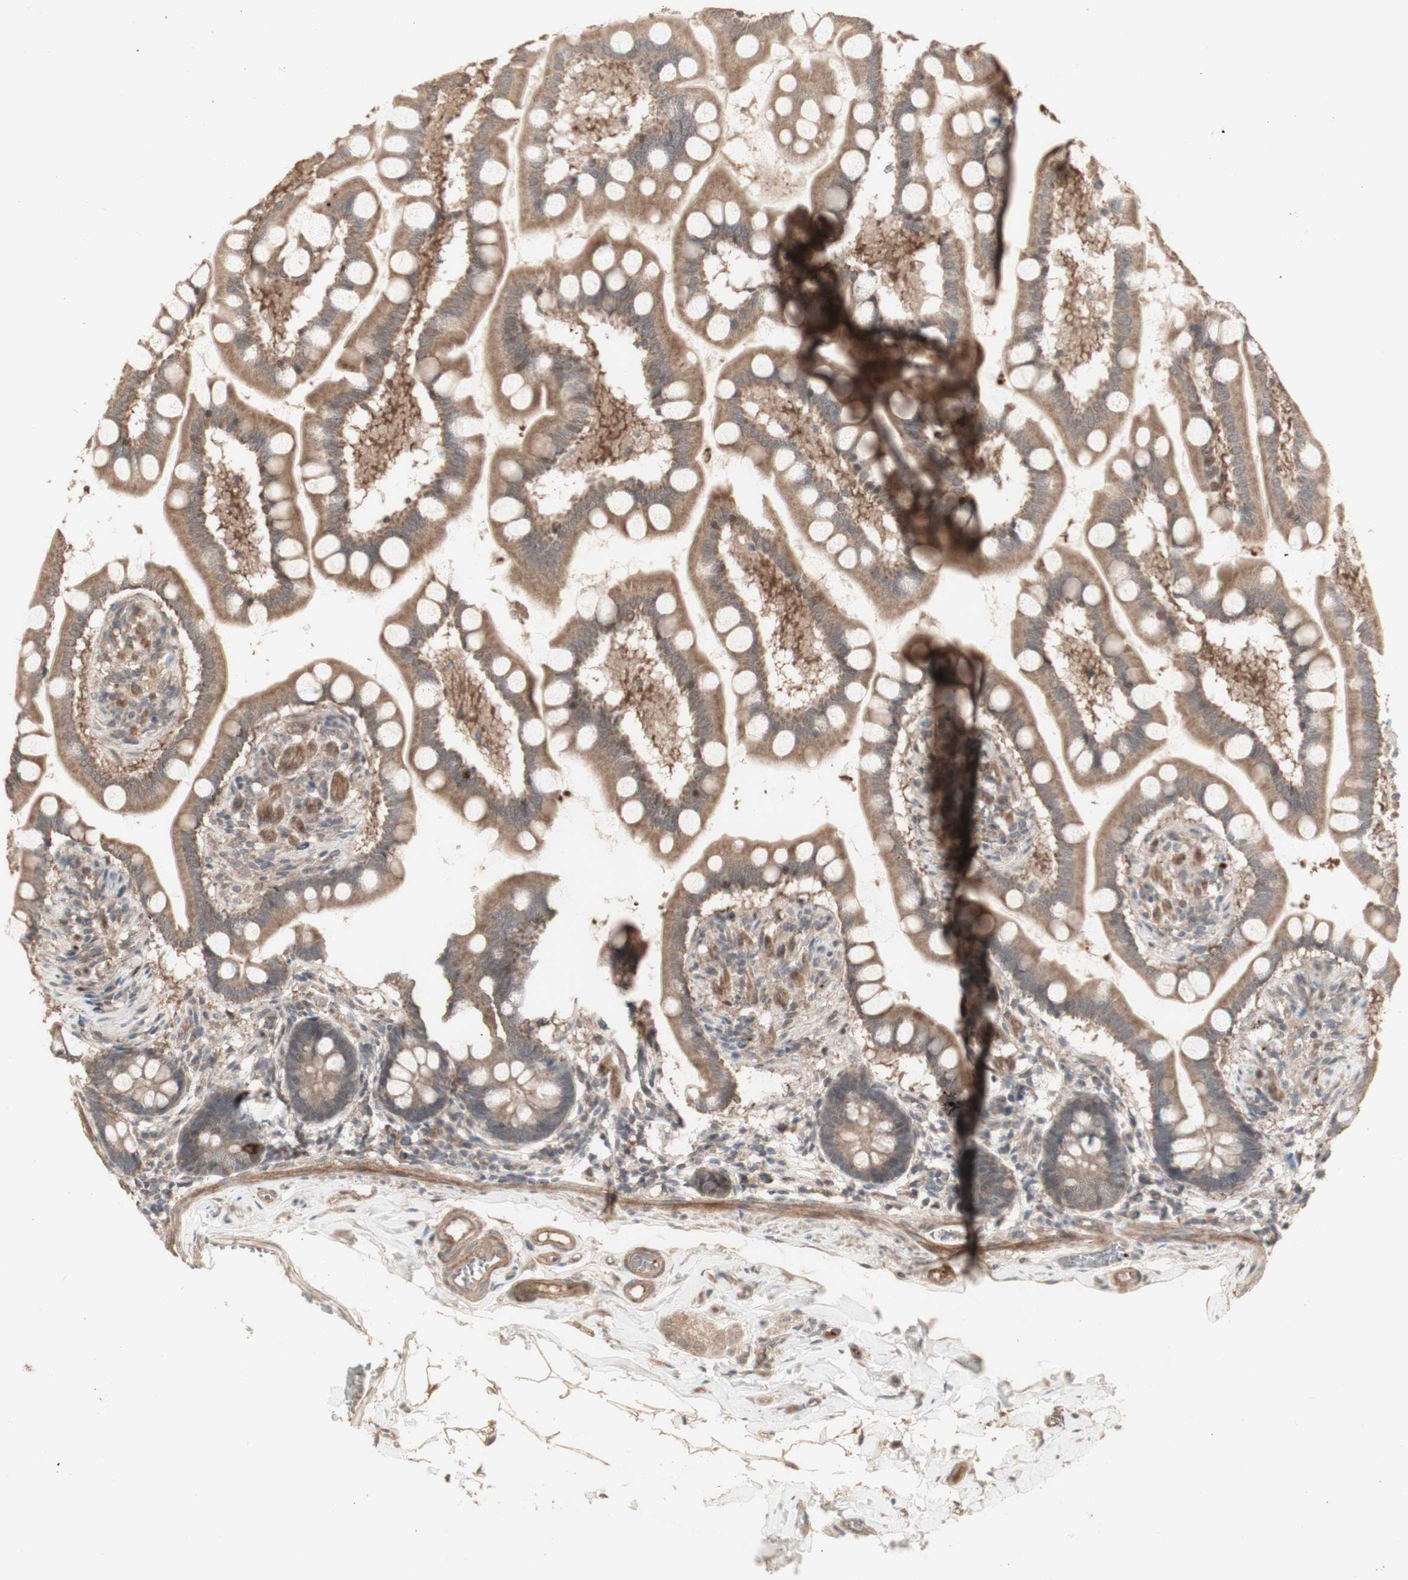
{"staining": {"intensity": "moderate", "quantity": ">75%", "location": "cytoplasmic/membranous"}, "tissue": "small intestine", "cell_type": "Glandular cells", "image_type": "normal", "snomed": [{"axis": "morphology", "description": "Normal tissue, NOS"}, {"axis": "topography", "description": "Small intestine"}], "caption": "Protein staining of benign small intestine exhibits moderate cytoplasmic/membranous staining in approximately >75% of glandular cells.", "gene": "ALOX12", "patient": {"sex": "male", "age": 41}}